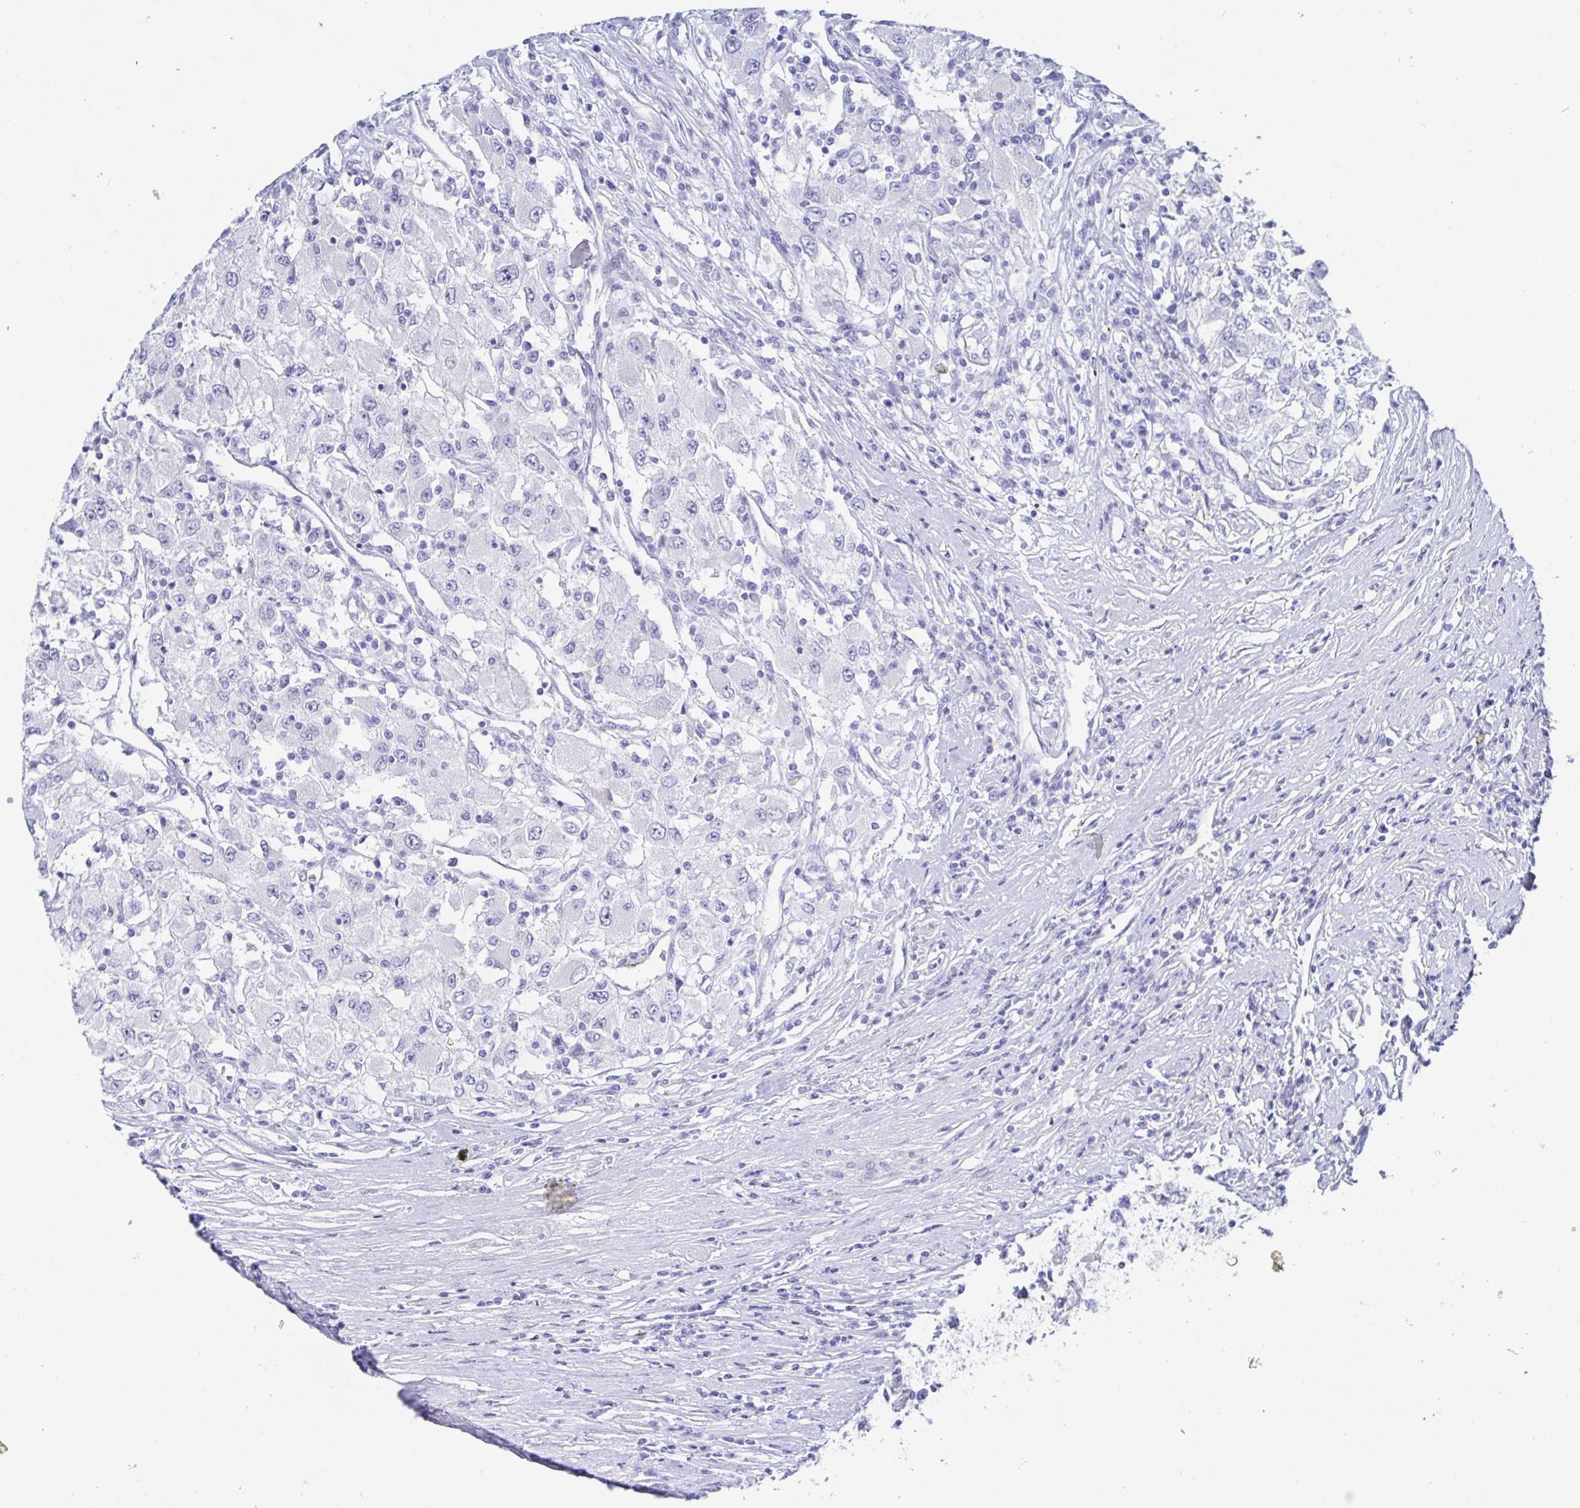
{"staining": {"intensity": "negative", "quantity": "none", "location": "none"}, "tissue": "renal cancer", "cell_type": "Tumor cells", "image_type": "cancer", "snomed": [{"axis": "morphology", "description": "Adenocarcinoma, NOS"}, {"axis": "topography", "description": "Kidney"}], "caption": "Renal adenocarcinoma was stained to show a protein in brown. There is no significant expression in tumor cells. Brightfield microscopy of immunohistochemistry stained with DAB (brown) and hematoxylin (blue), captured at high magnification.", "gene": "KCNH6", "patient": {"sex": "female", "age": 67}}